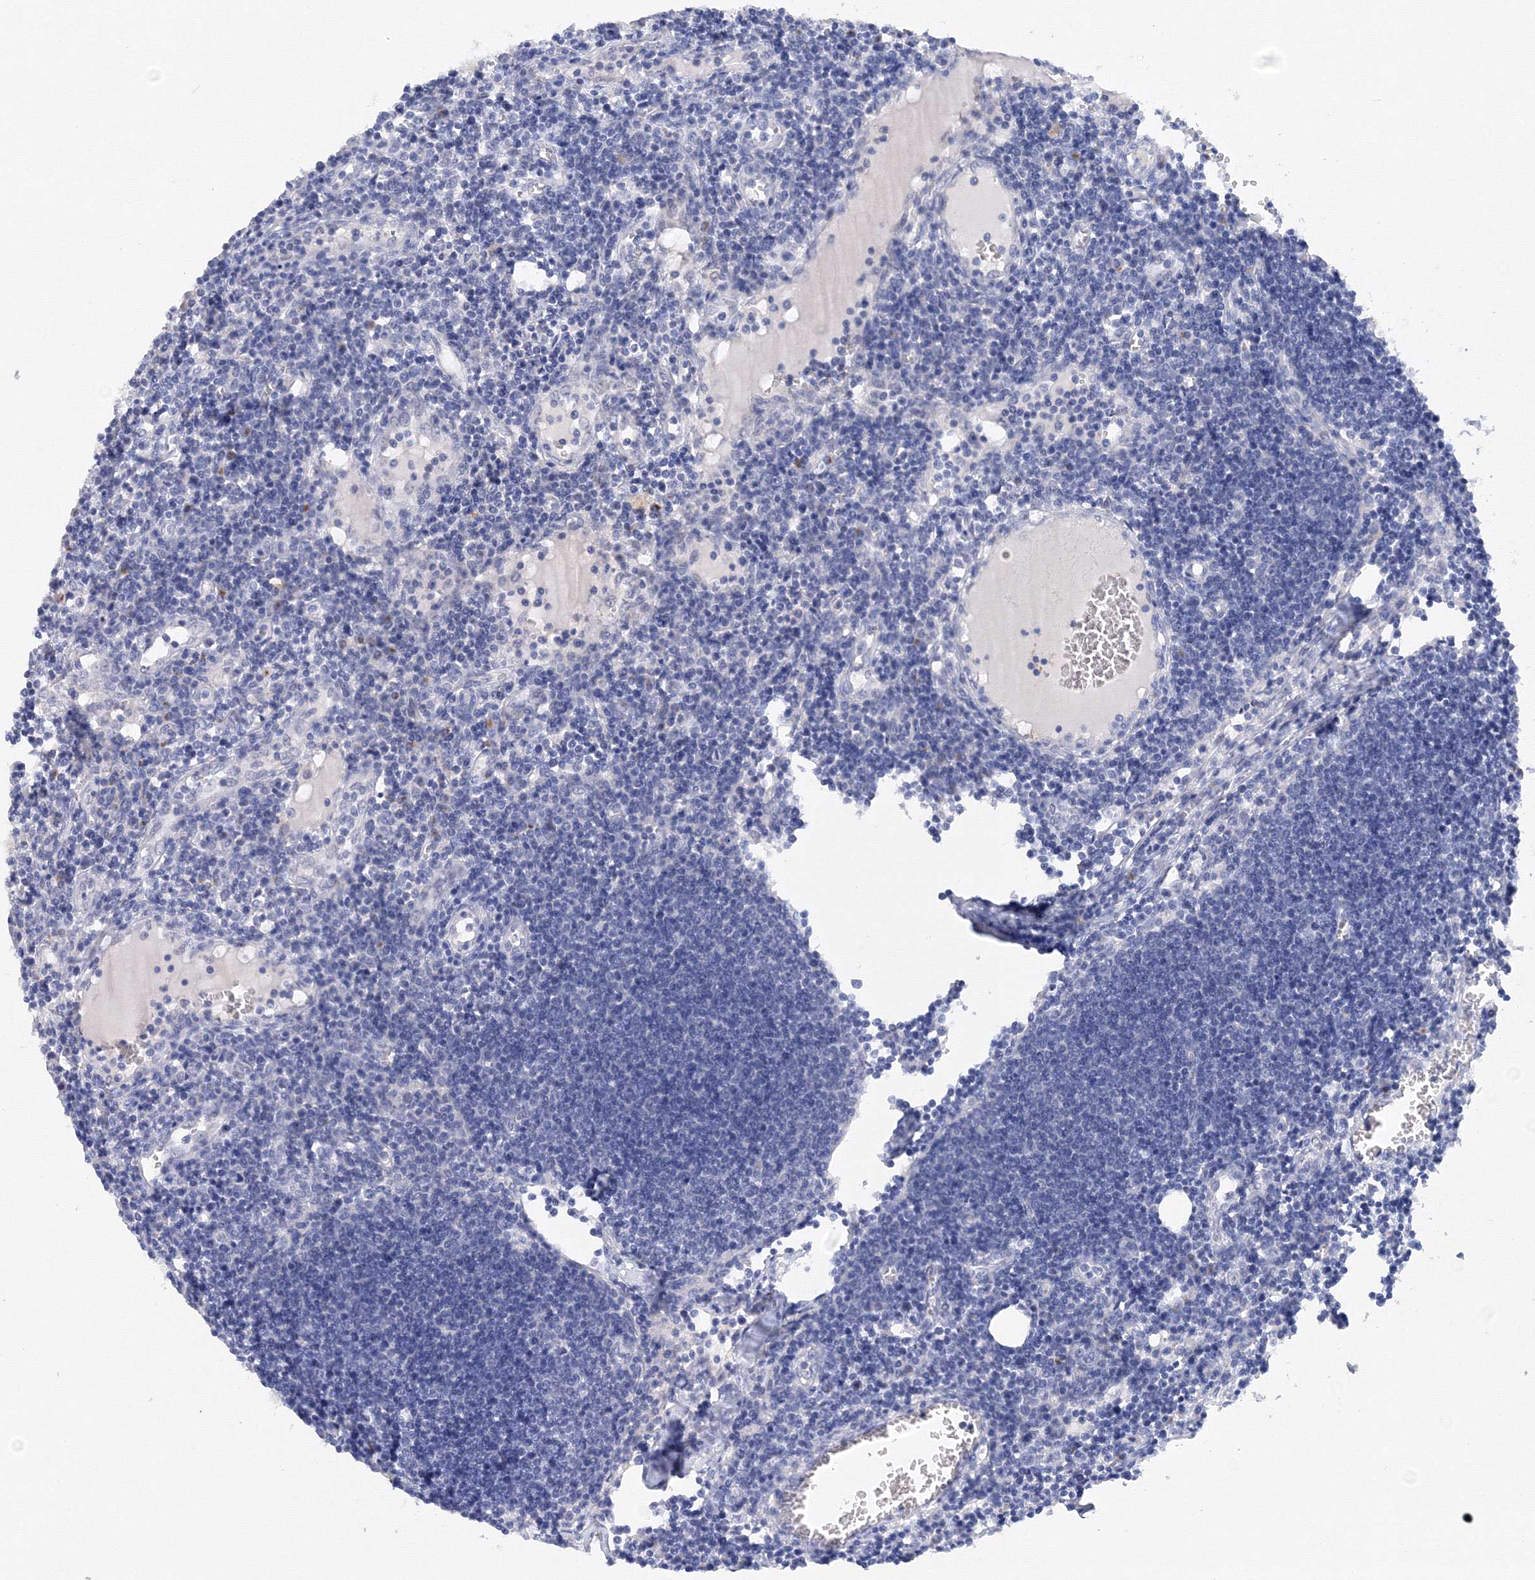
{"staining": {"intensity": "negative", "quantity": "none", "location": "none"}, "tissue": "lymph node", "cell_type": "Germinal center cells", "image_type": "normal", "snomed": [{"axis": "morphology", "description": "Normal tissue, NOS"}, {"axis": "morphology", "description": "Malignant melanoma, Metastatic site"}, {"axis": "topography", "description": "Lymph node"}], "caption": "Lymph node stained for a protein using immunohistochemistry (IHC) shows no staining germinal center cells.", "gene": "TAMM41", "patient": {"sex": "male", "age": 41}}